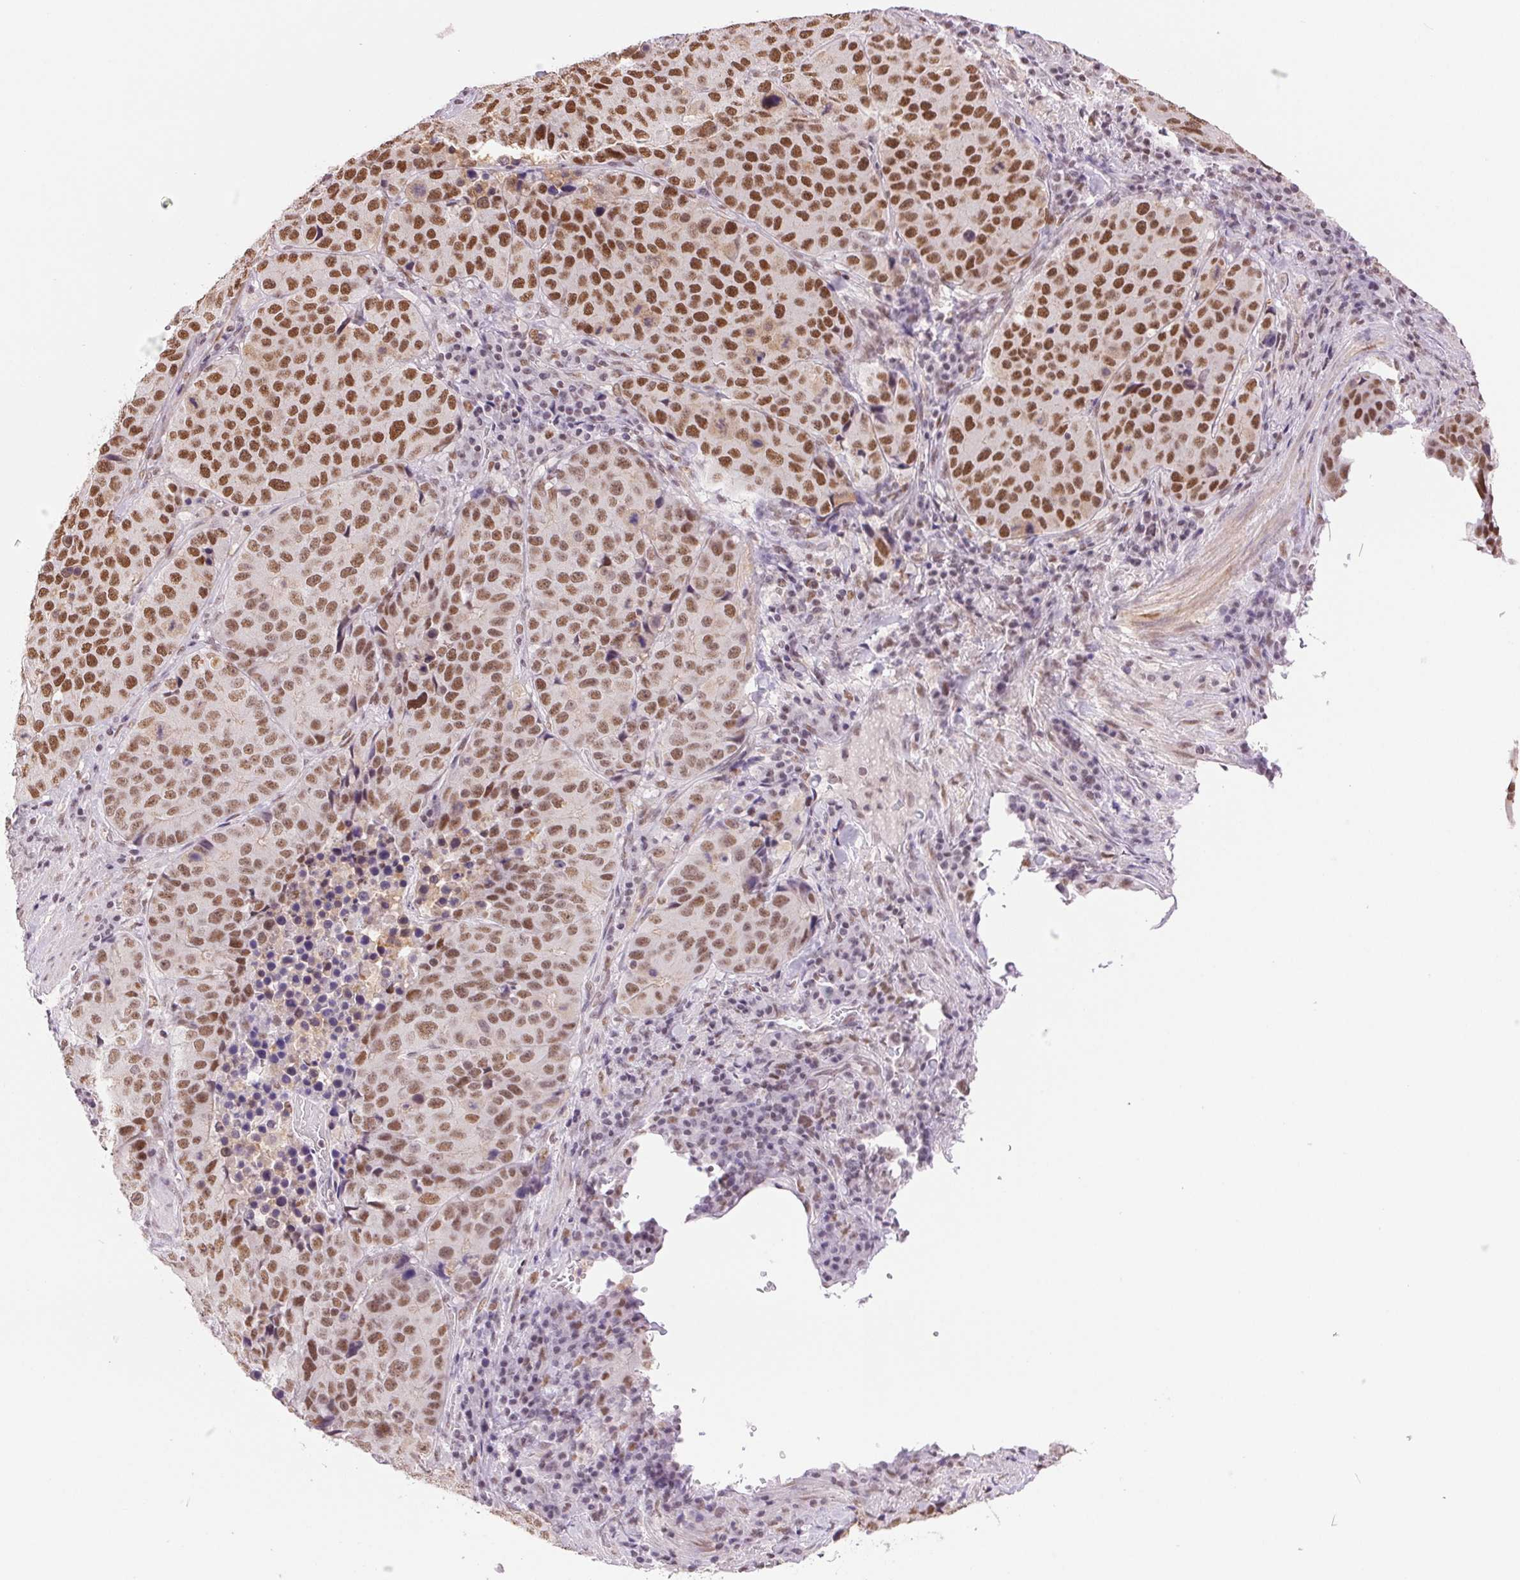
{"staining": {"intensity": "strong", "quantity": ">75%", "location": "nuclear"}, "tissue": "stomach cancer", "cell_type": "Tumor cells", "image_type": "cancer", "snomed": [{"axis": "morphology", "description": "Adenocarcinoma, NOS"}, {"axis": "topography", "description": "Stomach"}], "caption": "A high amount of strong nuclear staining is seen in about >75% of tumor cells in stomach adenocarcinoma tissue.", "gene": "RPRD1B", "patient": {"sex": "male", "age": 71}}